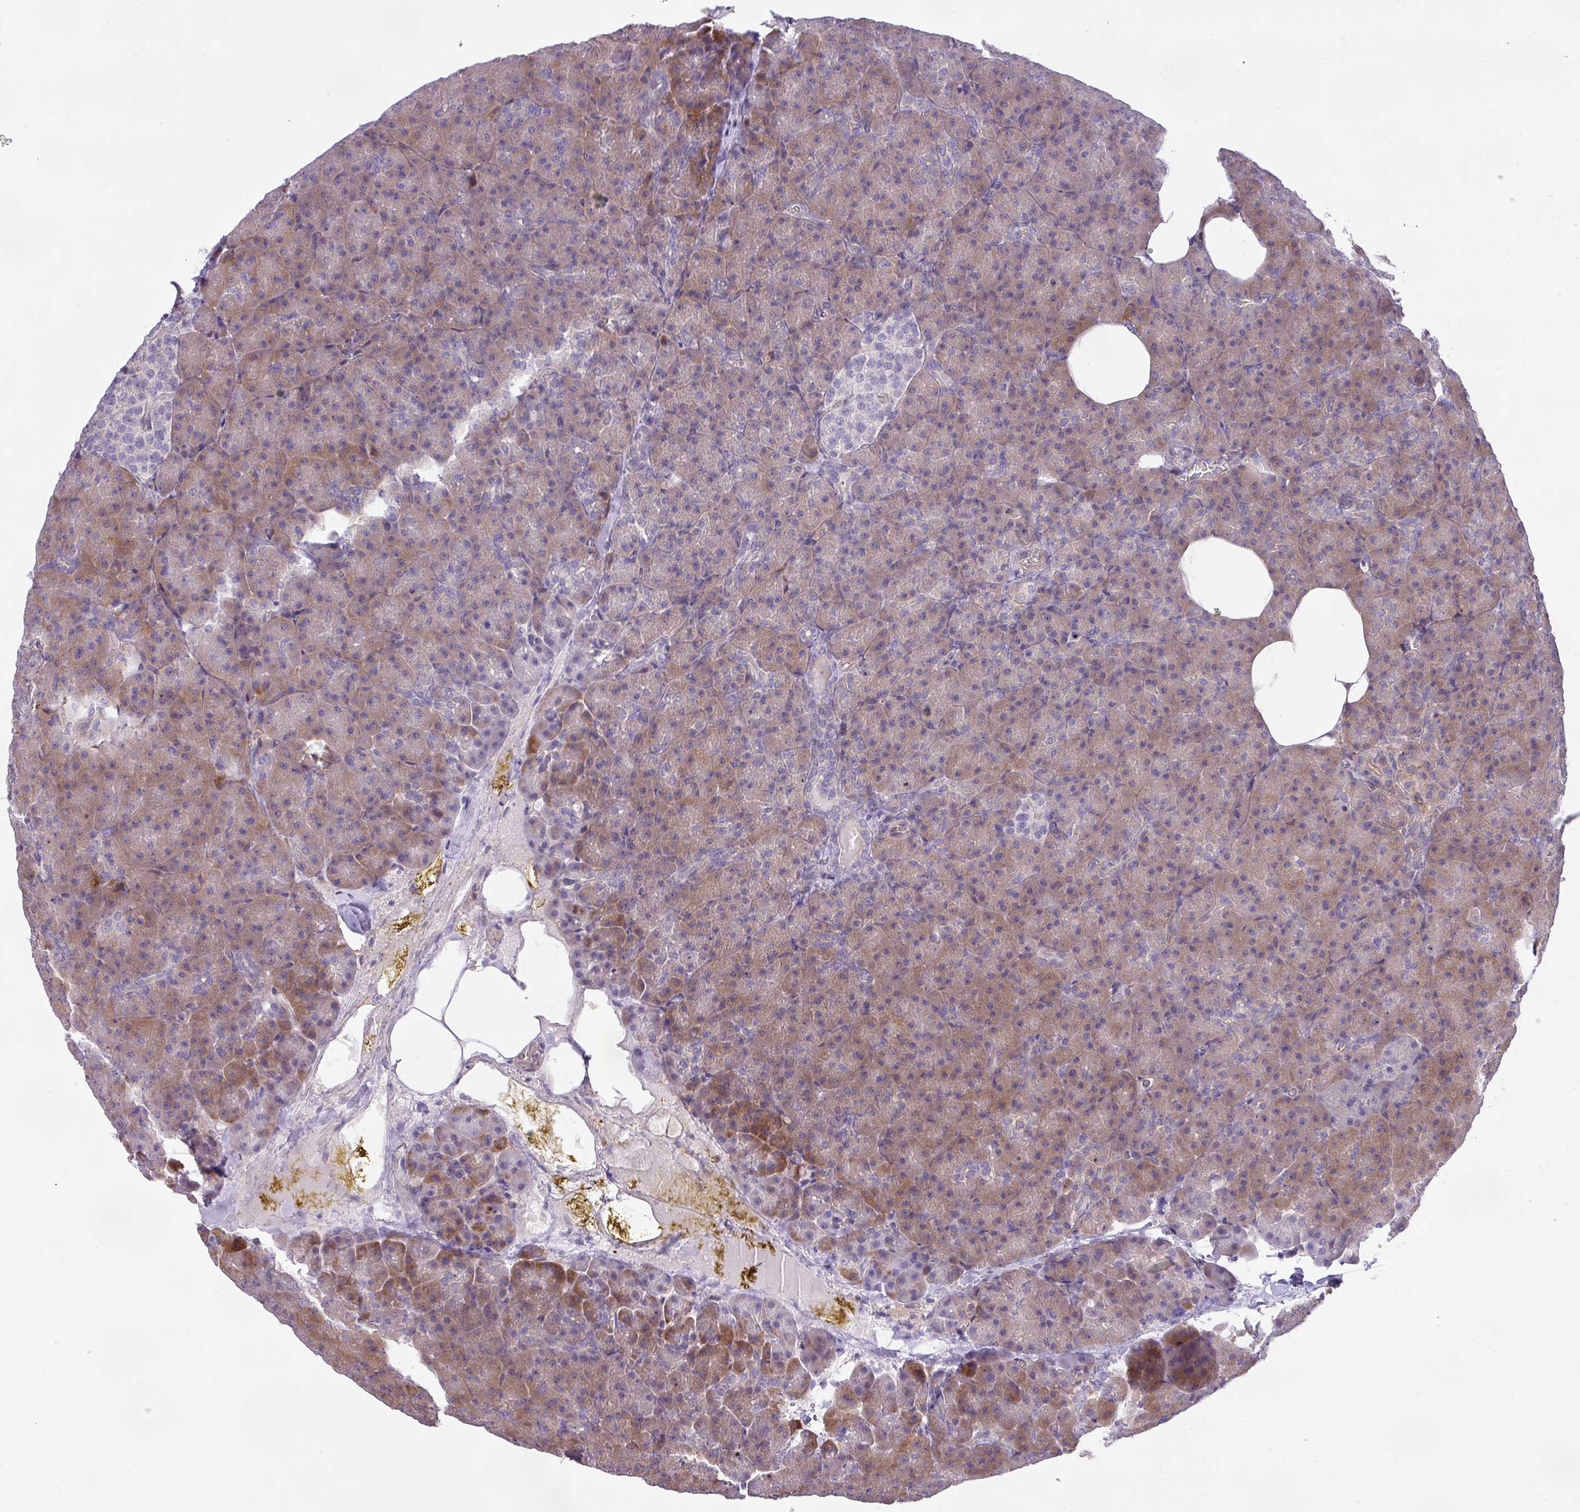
{"staining": {"intensity": "weak", "quantity": "25%-75%", "location": "cytoplasmic/membranous"}, "tissue": "pancreas", "cell_type": "Exocrine glandular cells", "image_type": "normal", "snomed": [{"axis": "morphology", "description": "Normal tissue, NOS"}, {"axis": "topography", "description": "Pancreas"}], "caption": "Pancreas stained with a brown dye shows weak cytoplasmic/membranous positive expression in approximately 25%-75% of exocrine glandular cells.", "gene": "LRRC41", "patient": {"sex": "female", "age": 74}}